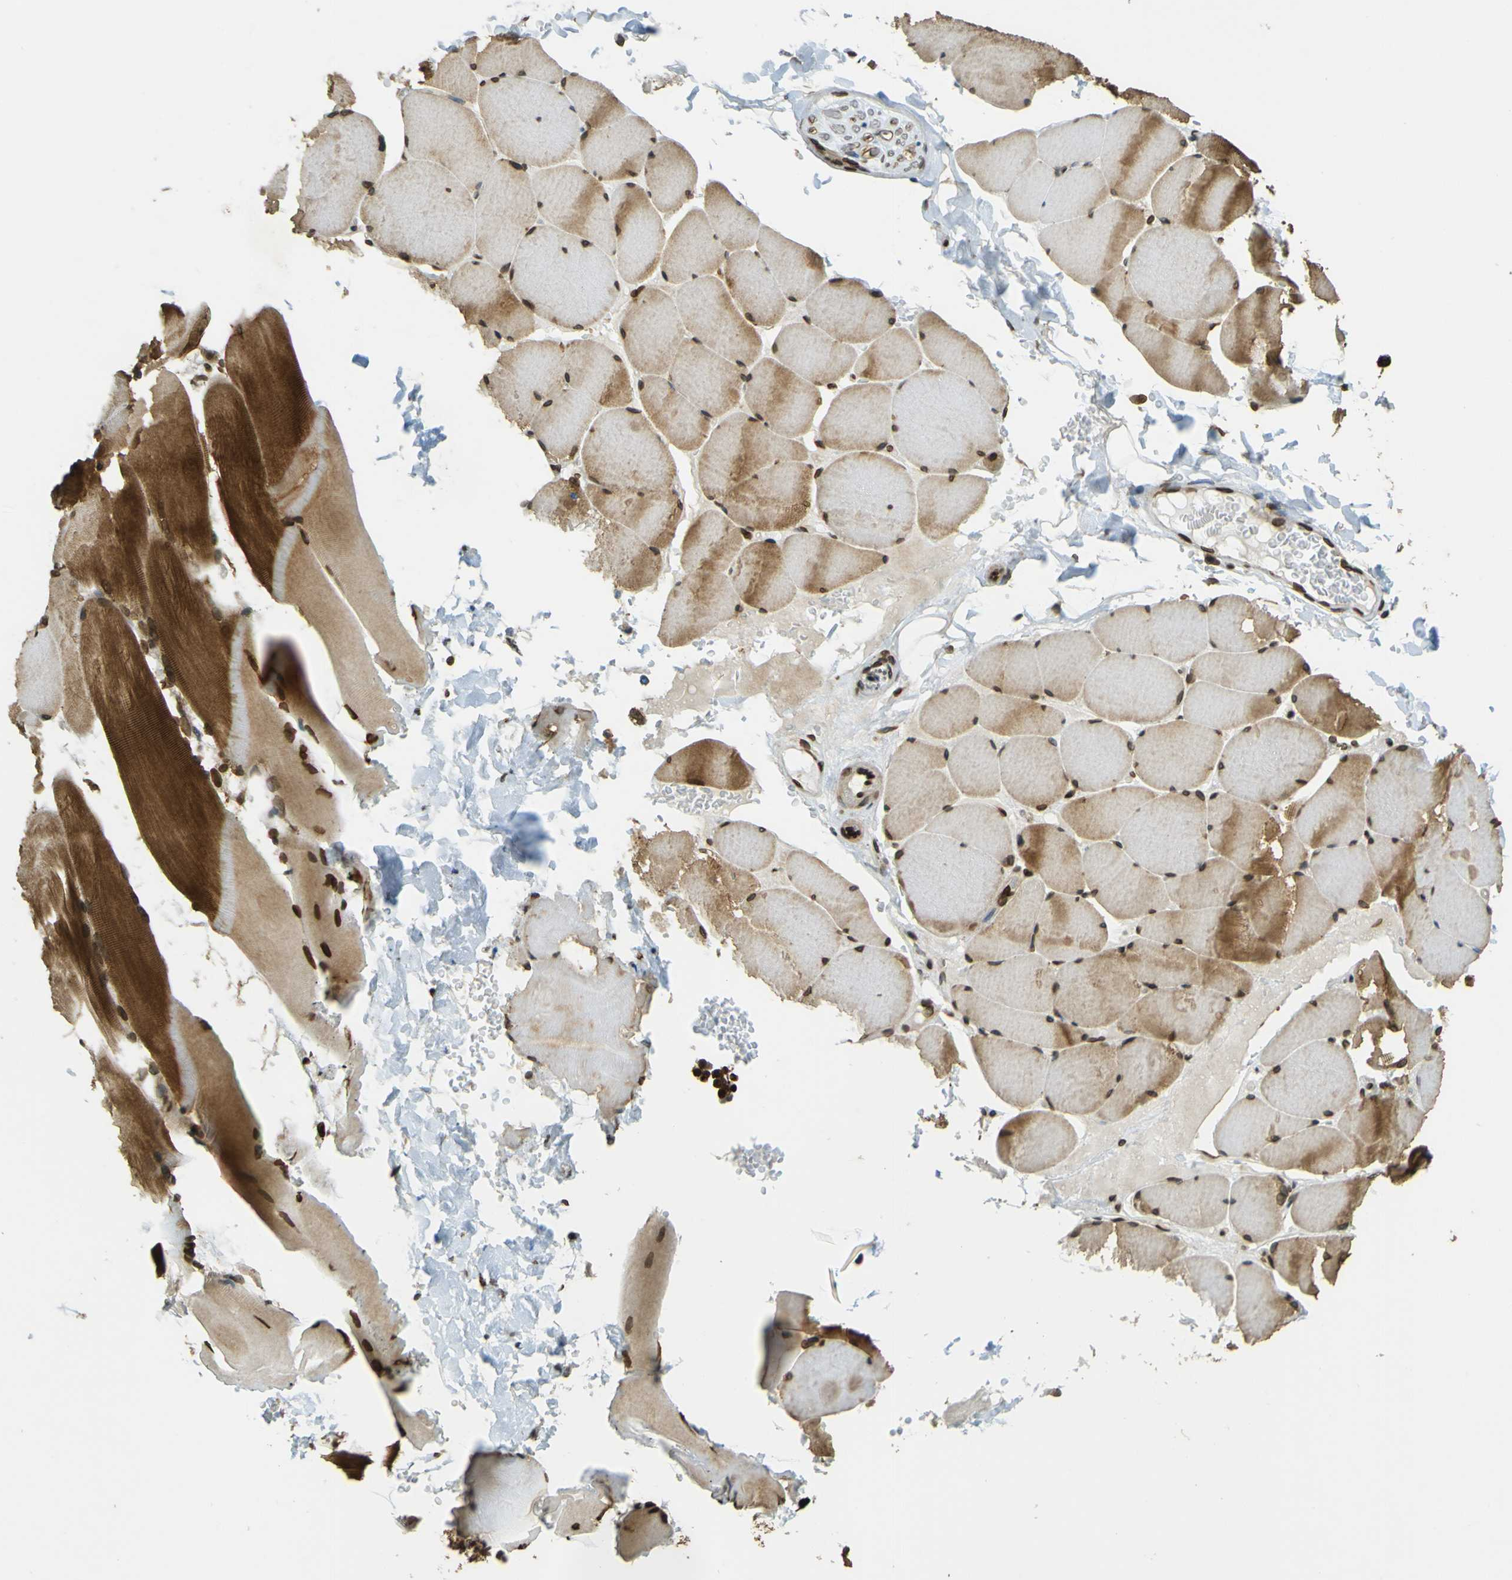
{"staining": {"intensity": "moderate", "quantity": ">75%", "location": "cytoplasmic/membranous,nuclear"}, "tissue": "skeletal muscle", "cell_type": "Myocytes", "image_type": "normal", "snomed": [{"axis": "morphology", "description": "Normal tissue, NOS"}, {"axis": "topography", "description": "Skin"}, {"axis": "topography", "description": "Skeletal muscle"}], "caption": "About >75% of myocytes in benign human skeletal muscle demonstrate moderate cytoplasmic/membranous,nuclear protein staining as visualized by brown immunohistochemical staining.", "gene": "GALNT1", "patient": {"sex": "male", "age": 83}}